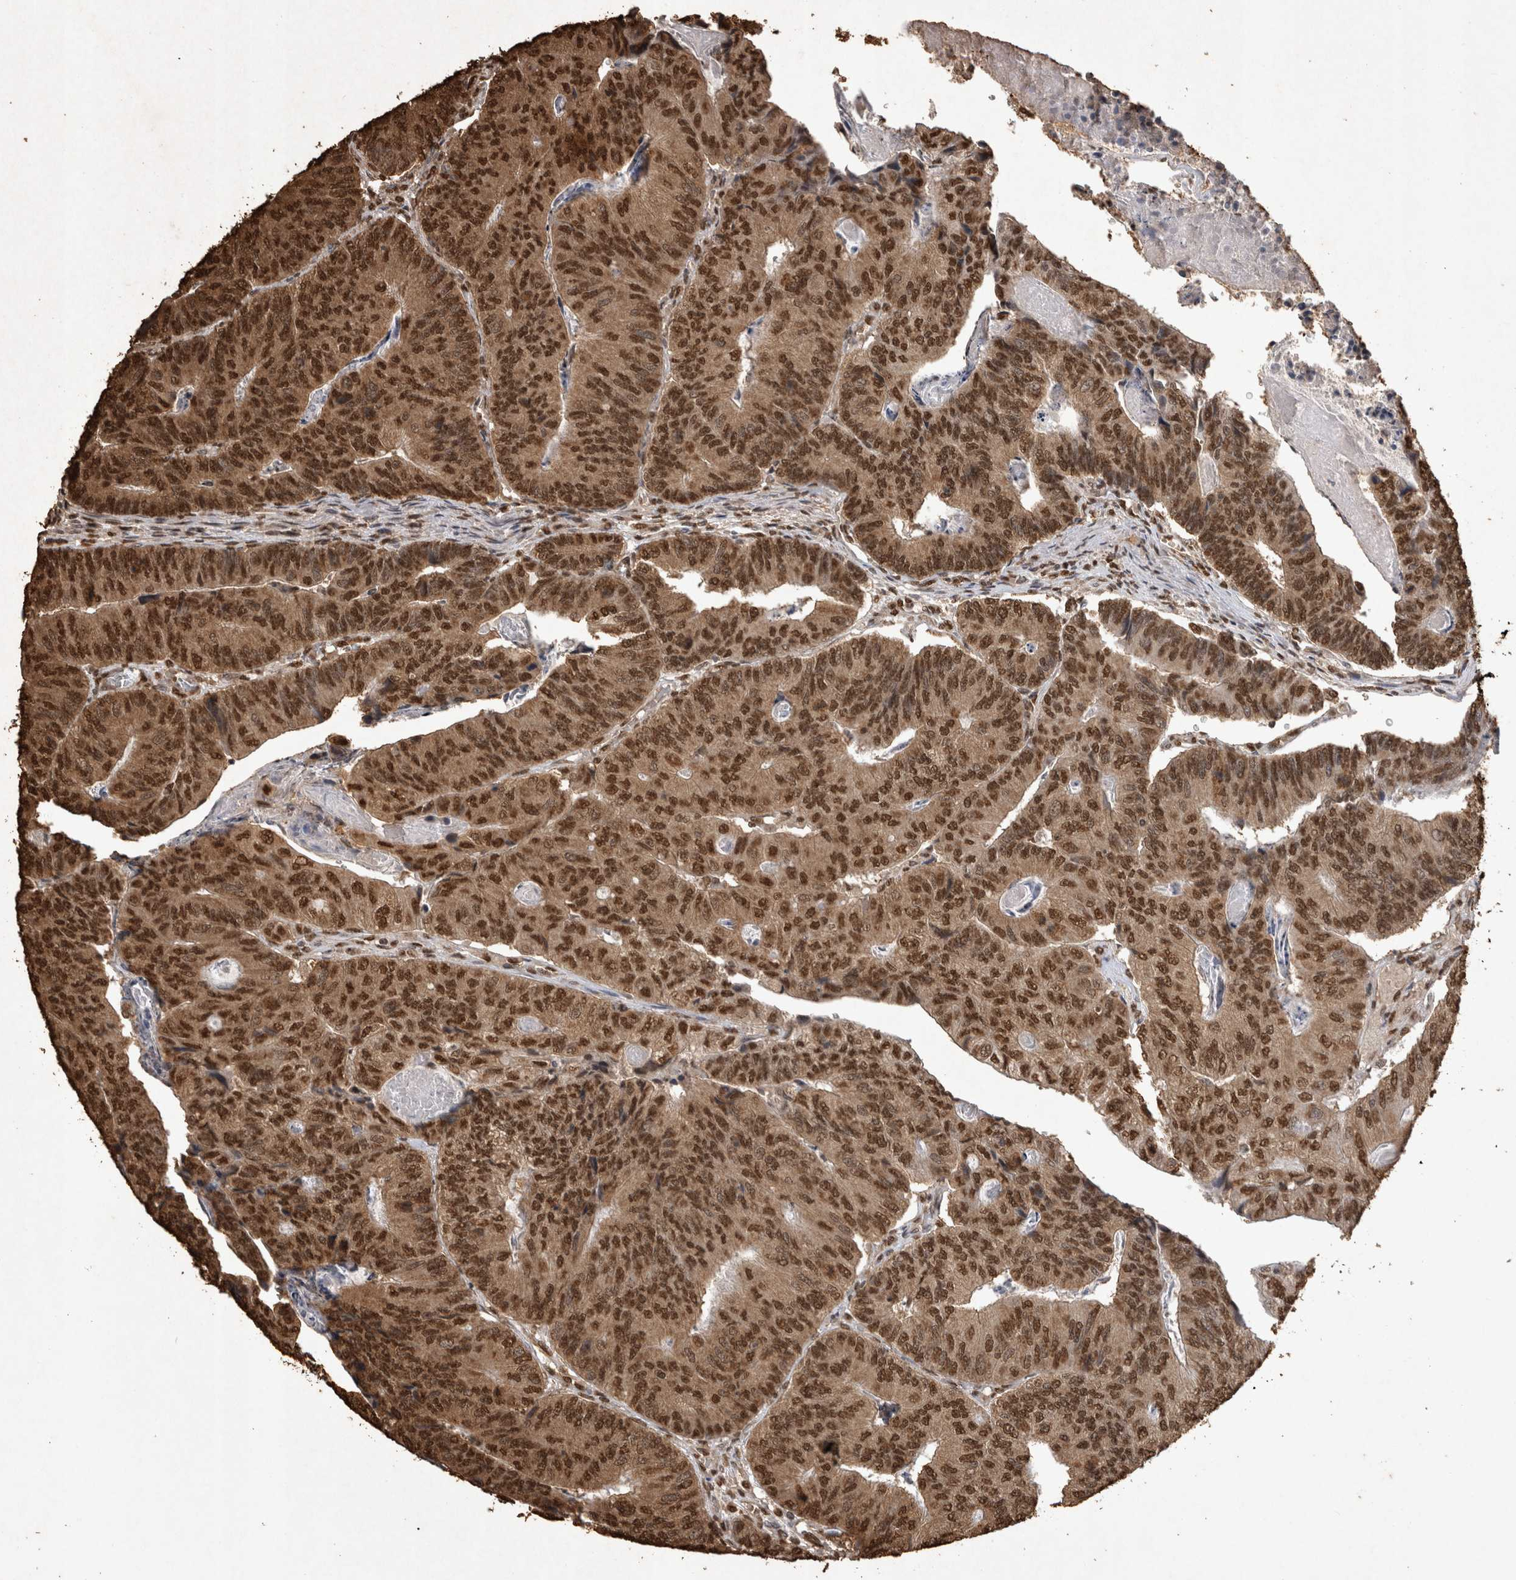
{"staining": {"intensity": "strong", "quantity": ">75%", "location": "cytoplasmic/membranous,nuclear"}, "tissue": "colorectal cancer", "cell_type": "Tumor cells", "image_type": "cancer", "snomed": [{"axis": "morphology", "description": "Adenocarcinoma, NOS"}, {"axis": "topography", "description": "Colon"}], "caption": "Brown immunohistochemical staining in human adenocarcinoma (colorectal) exhibits strong cytoplasmic/membranous and nuclear expression in approximately >75% of tumor cells.", "gene": "OAS2", "patient": {"sex": "female", "age": 67}}